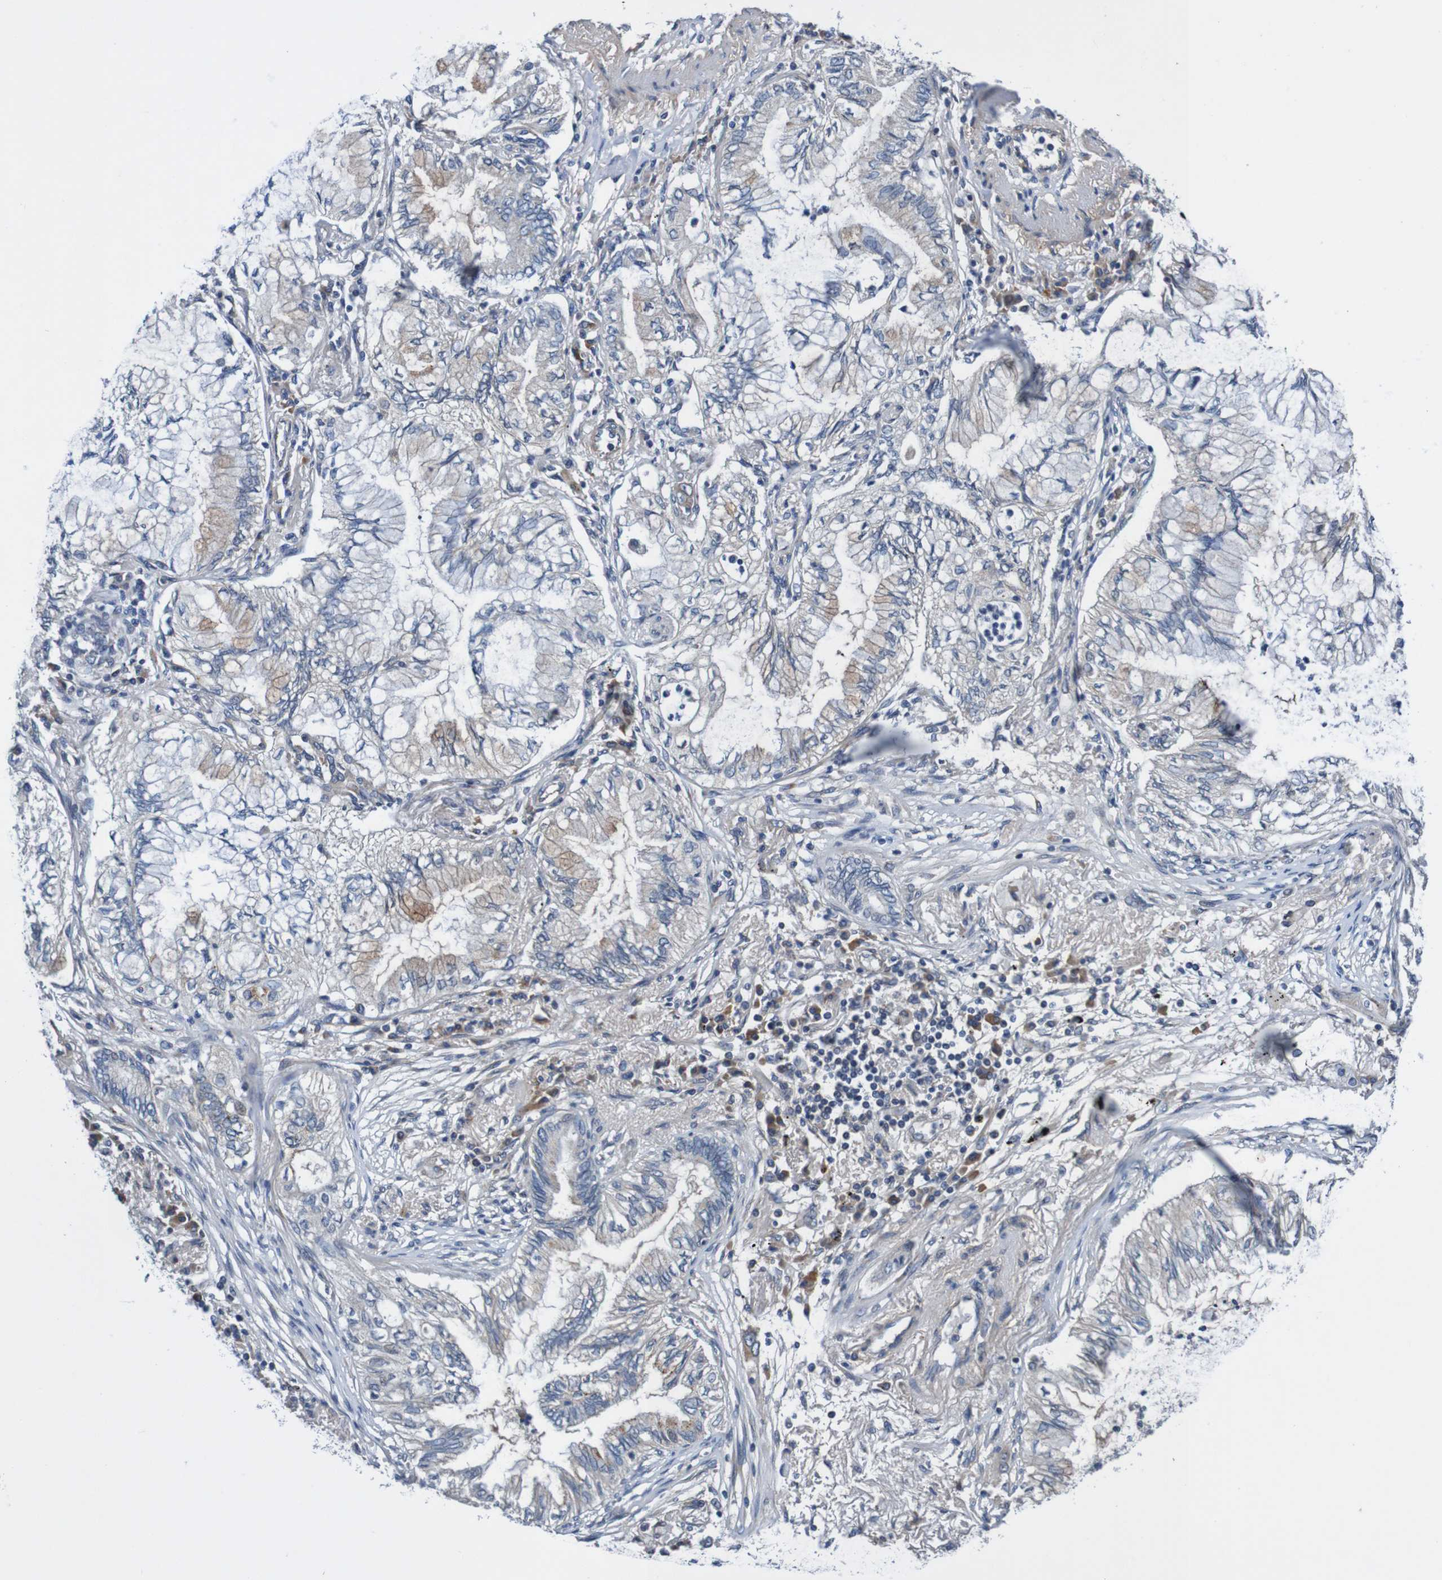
{"staining": {"intensity": "weak", "quantity": "<25%", "location": "cytoplasmic/membranous"}, "tissue": "lung cancer", "cell_type": "Tumor cells", "image_type": "cancer", "snomed": [{"axis": "morphology", "description": "Normal tissue, NOS"}, {"axis": "morphology", "description": "Adenocarcinoma, NOS"}, {"axis": "topography", "description": "Bronchus"}, {"axis": "topography", "description": "Lung"}], "caption": "A high-resolution micrograph shows immunohistochemistry staining of adenocarcinoma (lung), which exhibits no significant staining in tumor cells. (DAB (3,3'-diaminobenzidine) immunohistochemistry, high magnification).", "gene": "CPED1", "patient": {"sex": "female", "age": 70}}